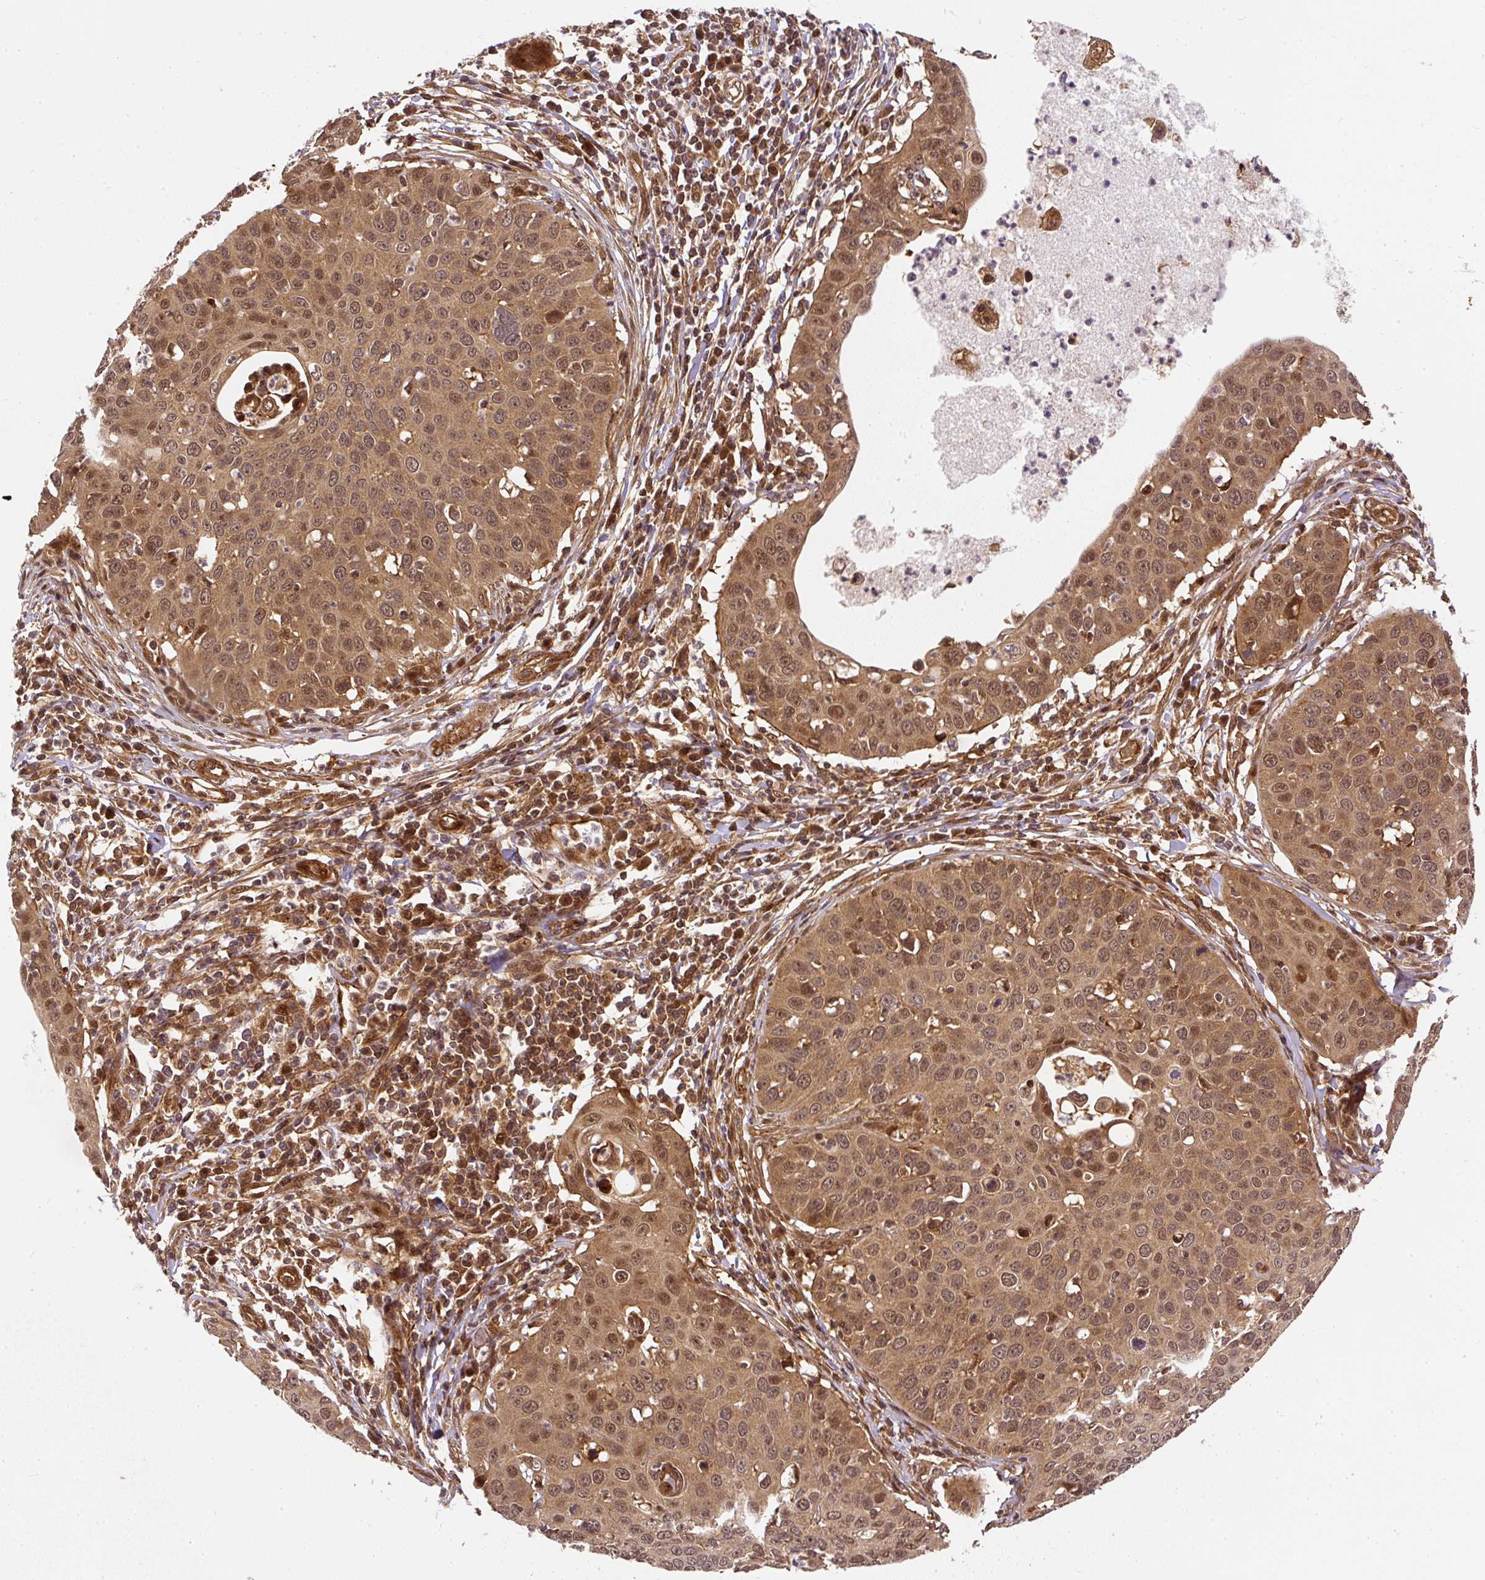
{"staining": {"intensity": "moderate", "quantity": ">75%", "location": "cytoplasmic/membranous,nuclear"}, "tissue": "cervical cancer", "cell_type": "Tumor cells", "image_type": "cancer", "snomed": [{"axis": "morphology", "description": "Squamous cell carcinoma, NOS"}, {"axis": "topography", "description": "Cervix"}], "caption": "IHC photomicrograph of neoplastic tissue: cervical cancer (squamous cell carcinoma) stained using immunohistochemistry (IHC) demonstrates medium levels of moderate protein expression localized specifically in the cytoplasmic/membranous and nuclear of tumor cells, appearing as a cytoplasmic/membranous and nuclear brown color.", "gene": "PSMD1", "patient": {"sex": "female", "age": 36}}